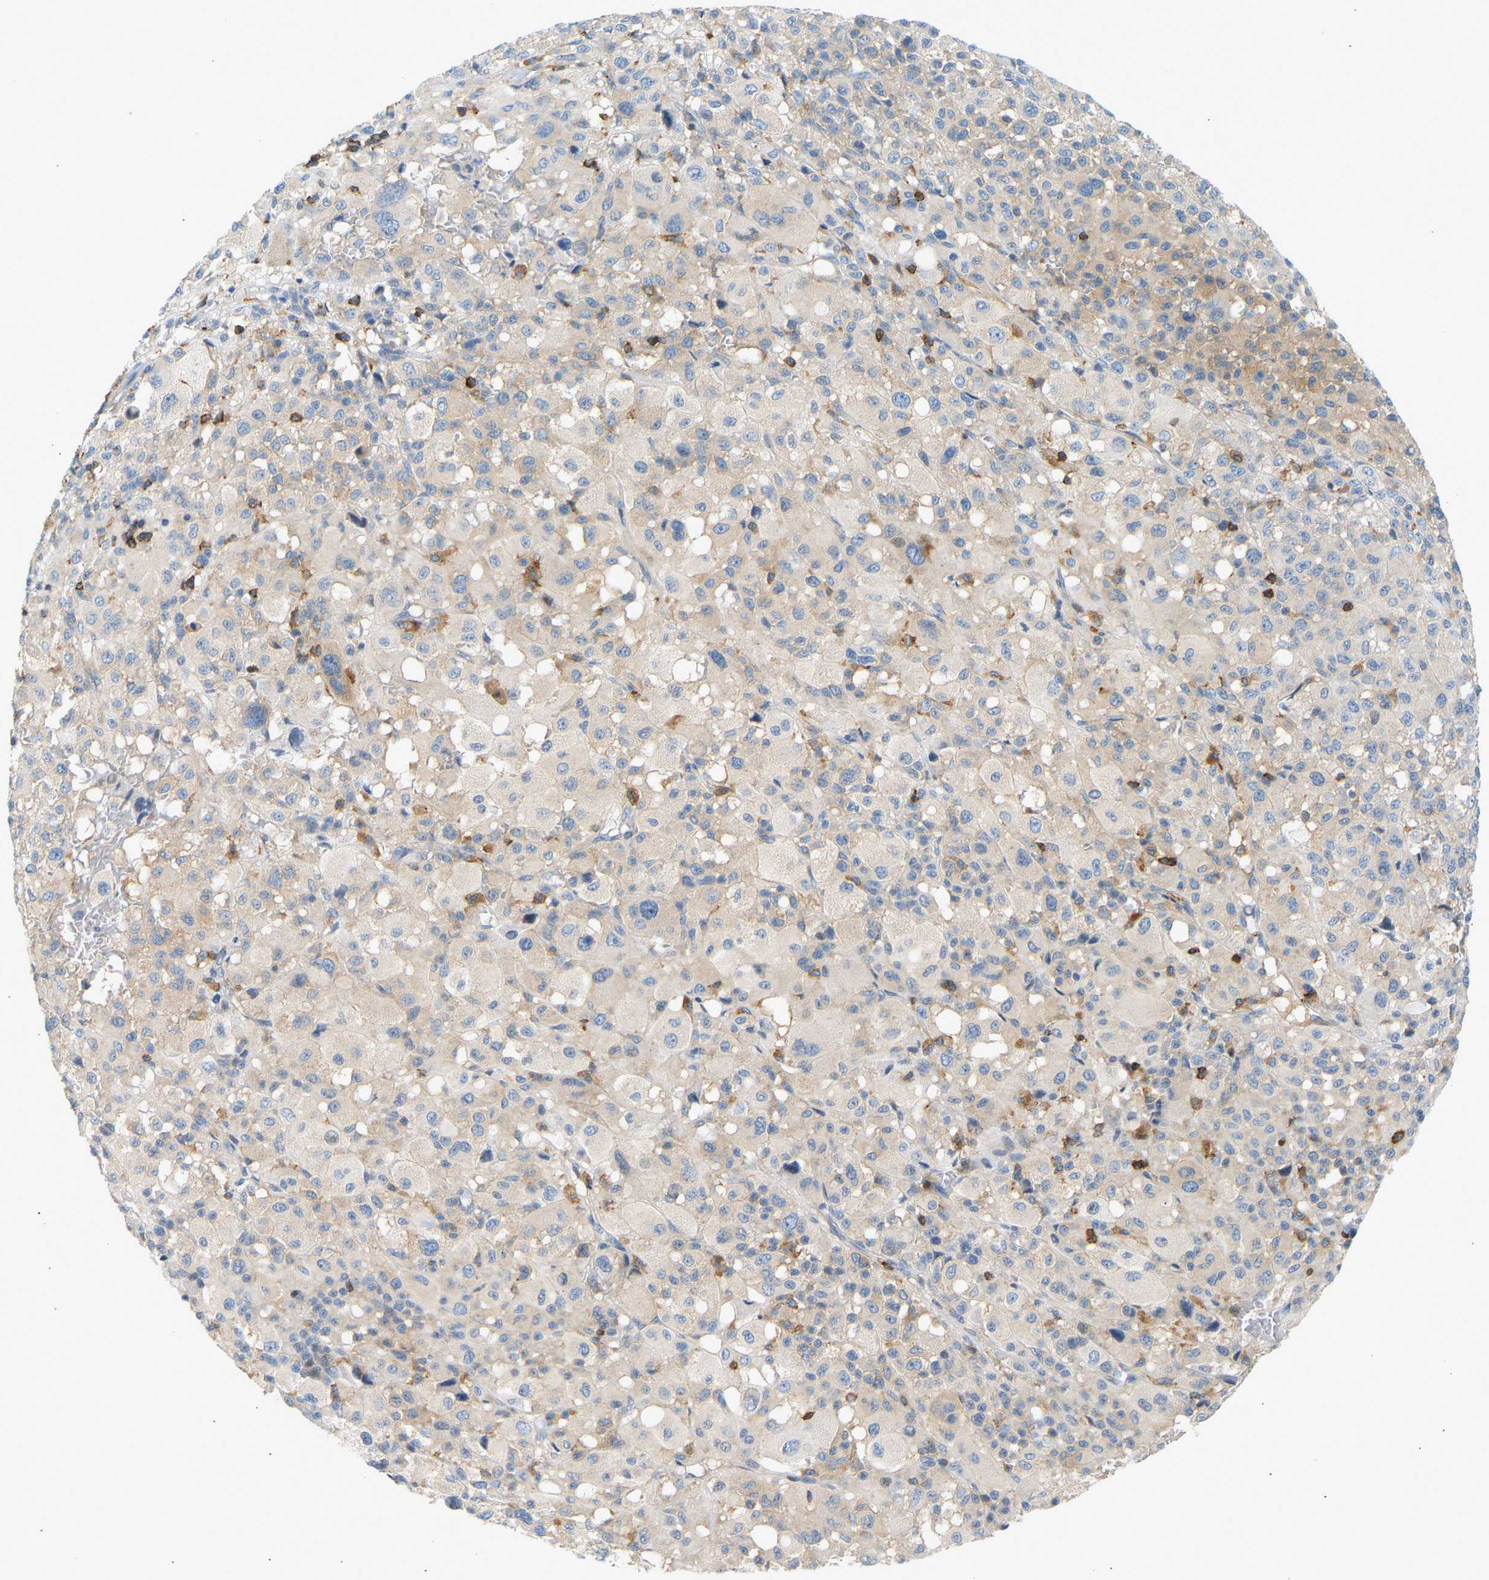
{"staining": {"intensity": "weak", "quantity": "<25%", "location": "cytoplasmic/membranous"}, "tissue": "melanoma", "cell_type": "Tumor cells", "image_type": "cancer", "snomed": [{"axis": "morphology", "description": "Malignant melanoma, Metastatic site"}, {"axis": "topography", "description": "Skin"}], "caption": "The immunohistochemistry (IHC) photomicrograph has no significant expression in tumor cells of melanoma tissue. (Brightfield microscopy of DAB (3,3'-diaminobenzidine) immunohistochemistry (IHC) at high magnification).", "gene": "FNBP1", "patient": {"sex": "female", "age": 74}}